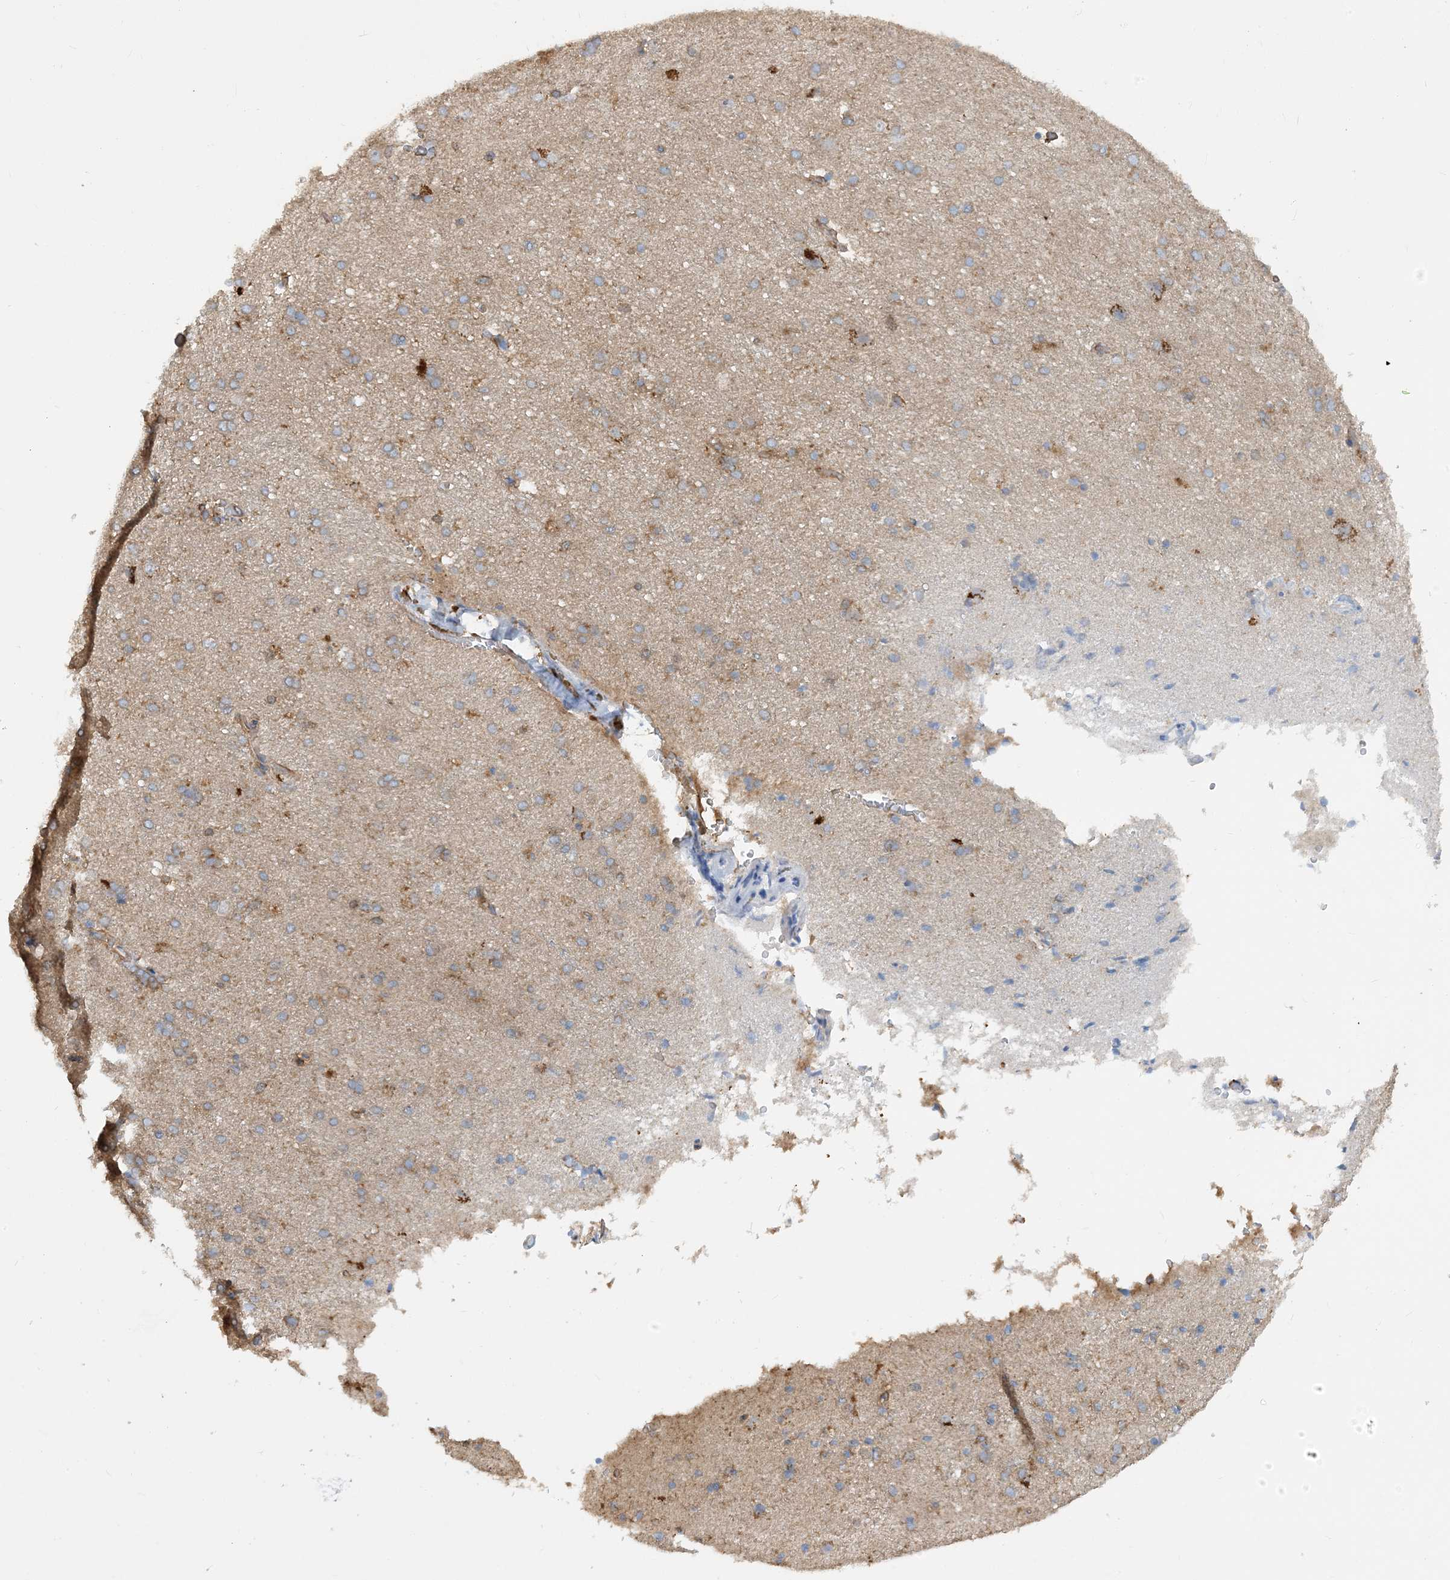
{"staining": {"intensity": "negative", "quantity": "none", "location": "none"}, "tissue": "cerebral cortex", "cell_type": "Endothelial cells", "image_type": "normal", "snomed": [{"axis": "morphology", "description": "Normal tissue, NOS"}, {"axis": "topography", "description": "Cerebral cortex"}], "caption": "The IHC image has no significant staining in endothelial cells of cerebral cortex. Brightfield microscopy of immunohistochemistry stained with DAB (3,3'-diaminobenzidine) (brown) and hematoxylin (blue), captured at high magnification.", "gene": "SFMBT2", "patient": {"sex": "male", "age": 62}}